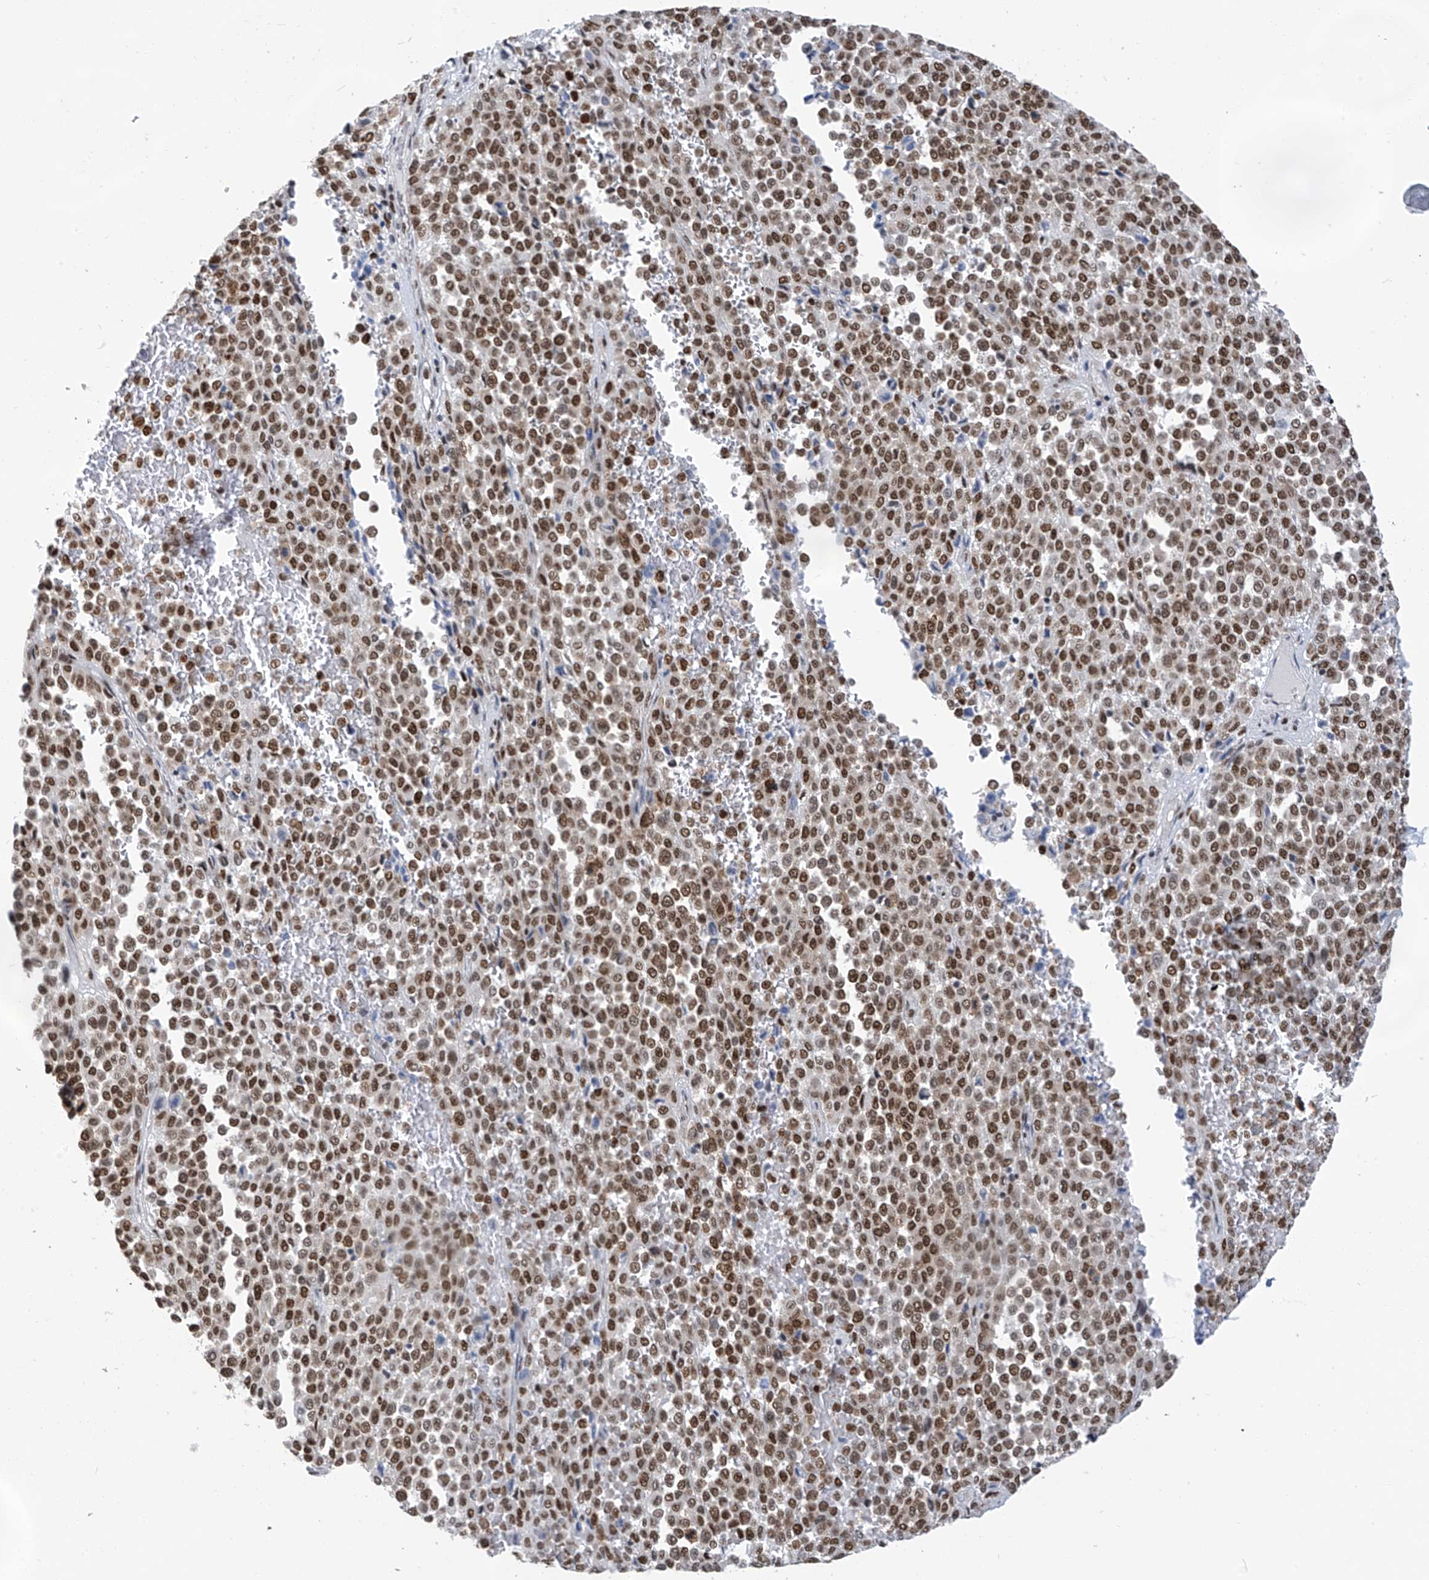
{"staining": {"intensity": "moderate", "quantity": ">75%", "location": "nuclear"}, "tissue": "melanoma", "cell_type": "Tumor cells", "image_type": "cancer", "snomed": [{"axis": "morphology", "description": "Malignant melanoma, Metastatic site"}, {"axis": "topography", "description": "Pancreas"}], "caption": "Immunohistochemical staining of melanoma shows medium levels of moderate nuclear protein positivity in about >75% of tumor cells. The protein of interest is stained brown, and the nuclei are stained in blue (DAB (3,3'-diaminobenzidine) IHC with brightfield microscopy, high magnification).", "gene": "KHSRP", "patient": {"sex": "female", "age": 30}}